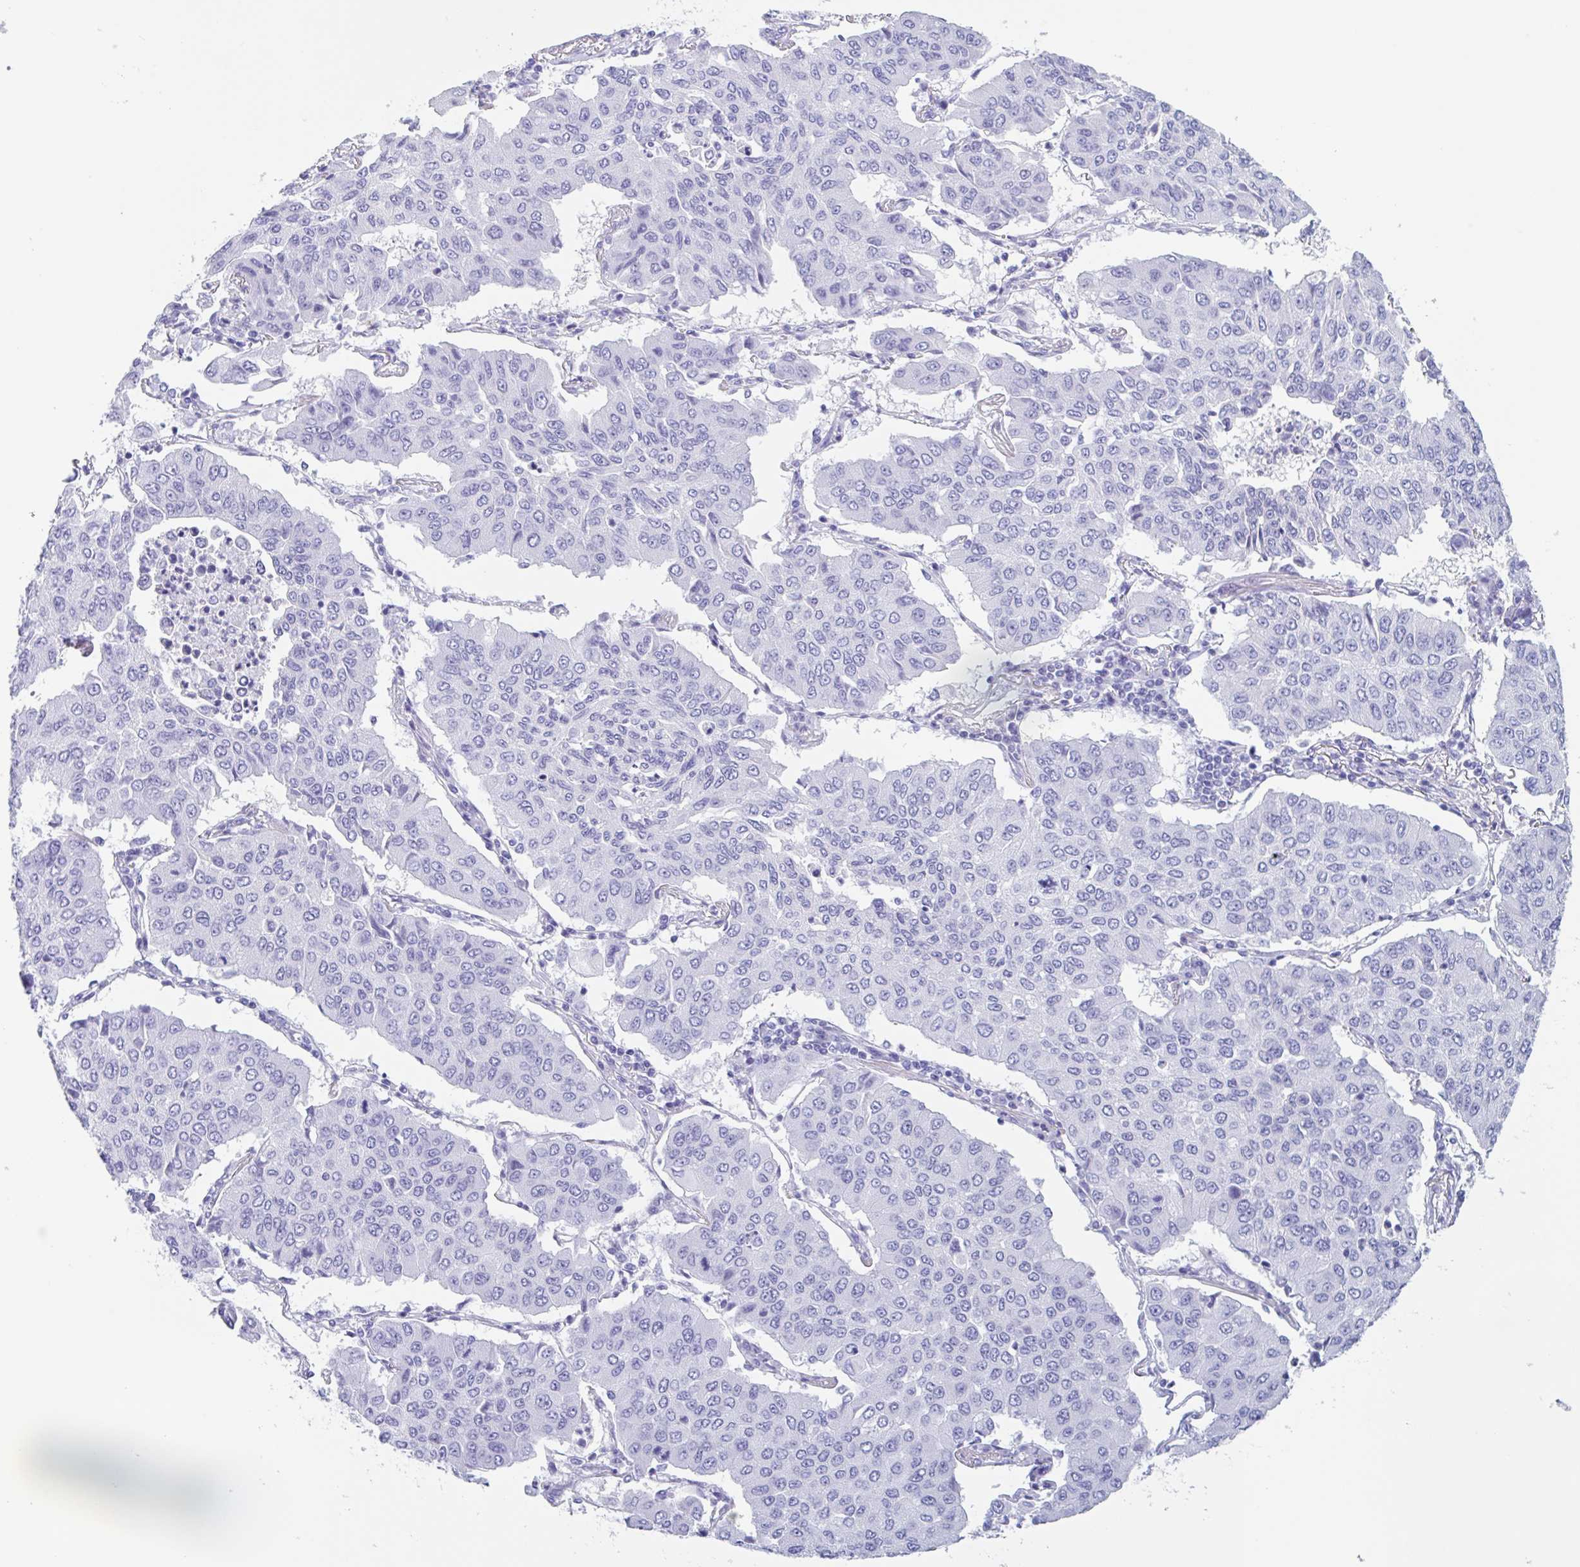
{"staining": {"intensity": "negative", "quantity": "none", "location": "none"}, "tissue": "lung cancer", "cell_type": "Tumor cells", "image_type": "cancer", "snomed": [{"axis": "morphology", "description": "Squamous cell carcinoma, NOS"}, {"axis": "topography", "description": "Lung"}], "caption": "A high-resolution photomicrograph shows immunohistochemistry staining of lung squamous cell carcinoma, which displays no significant staining in tumor cells.", "gene": "TAS2R41", "patient": {"sex": "male", "age": 74}}